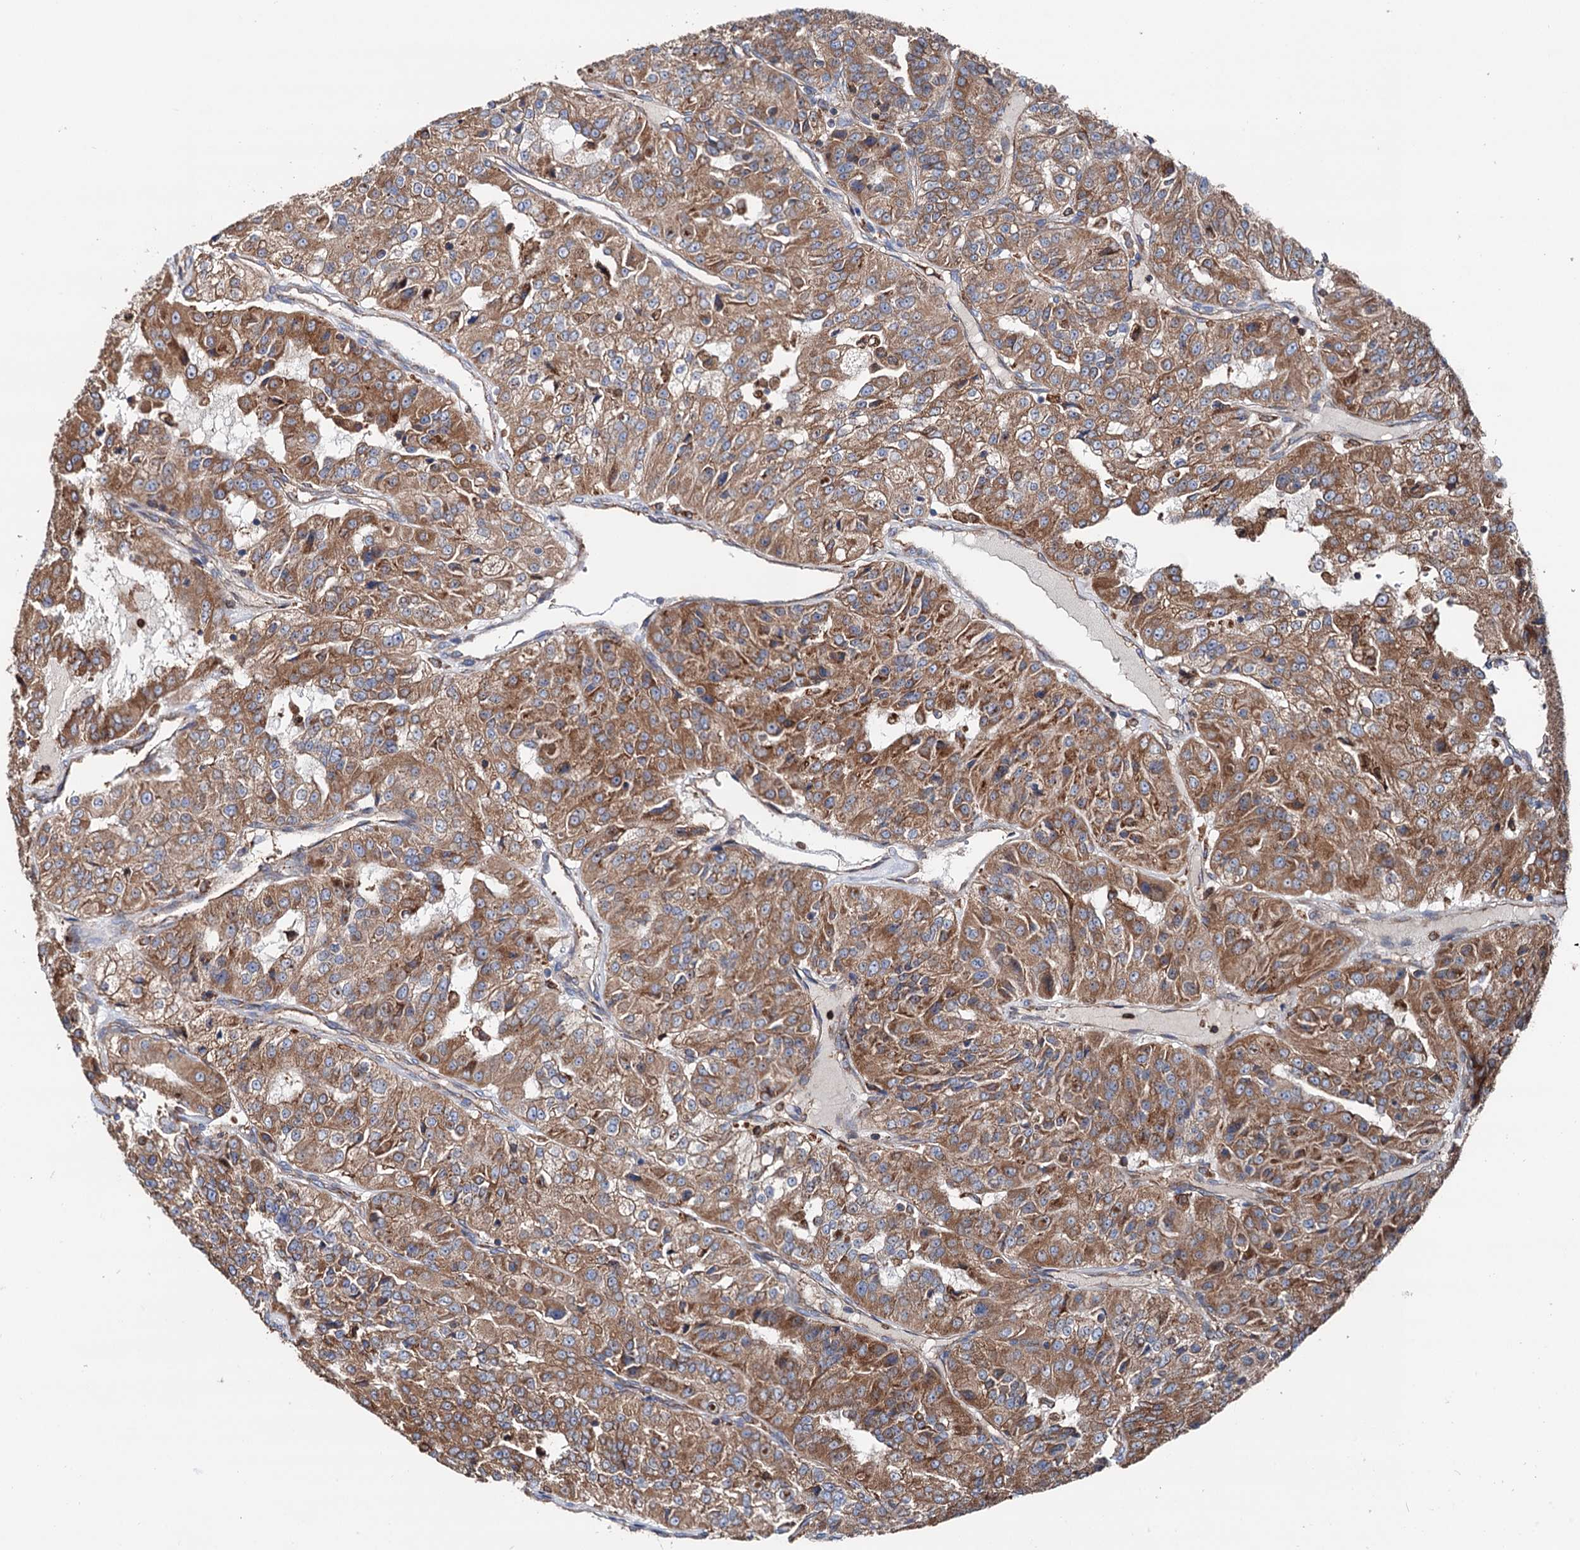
{"staining": {"intensity": "moderate", "quantity": ">75%", "location": "cytoplasmic/membranous"}, "tissue": "renal cancer", "cell_type": "Tumor cells", "image_type": "cancer", "snomed": [{"axis": "morphology", "description": "Adenocarcinoma, NOS"}, {"axis": "topography", "description": "Kidney"}], "caption": "This photomicrograph displays immunohistochemistry (IHC) staining of renal adenocarcinoma, with medium moderate cytoplasmic/membranous positivity in approximately >75% of tumor cells.", "gene": "ERP29", "patient": {"sex": "female", "age": 63}}